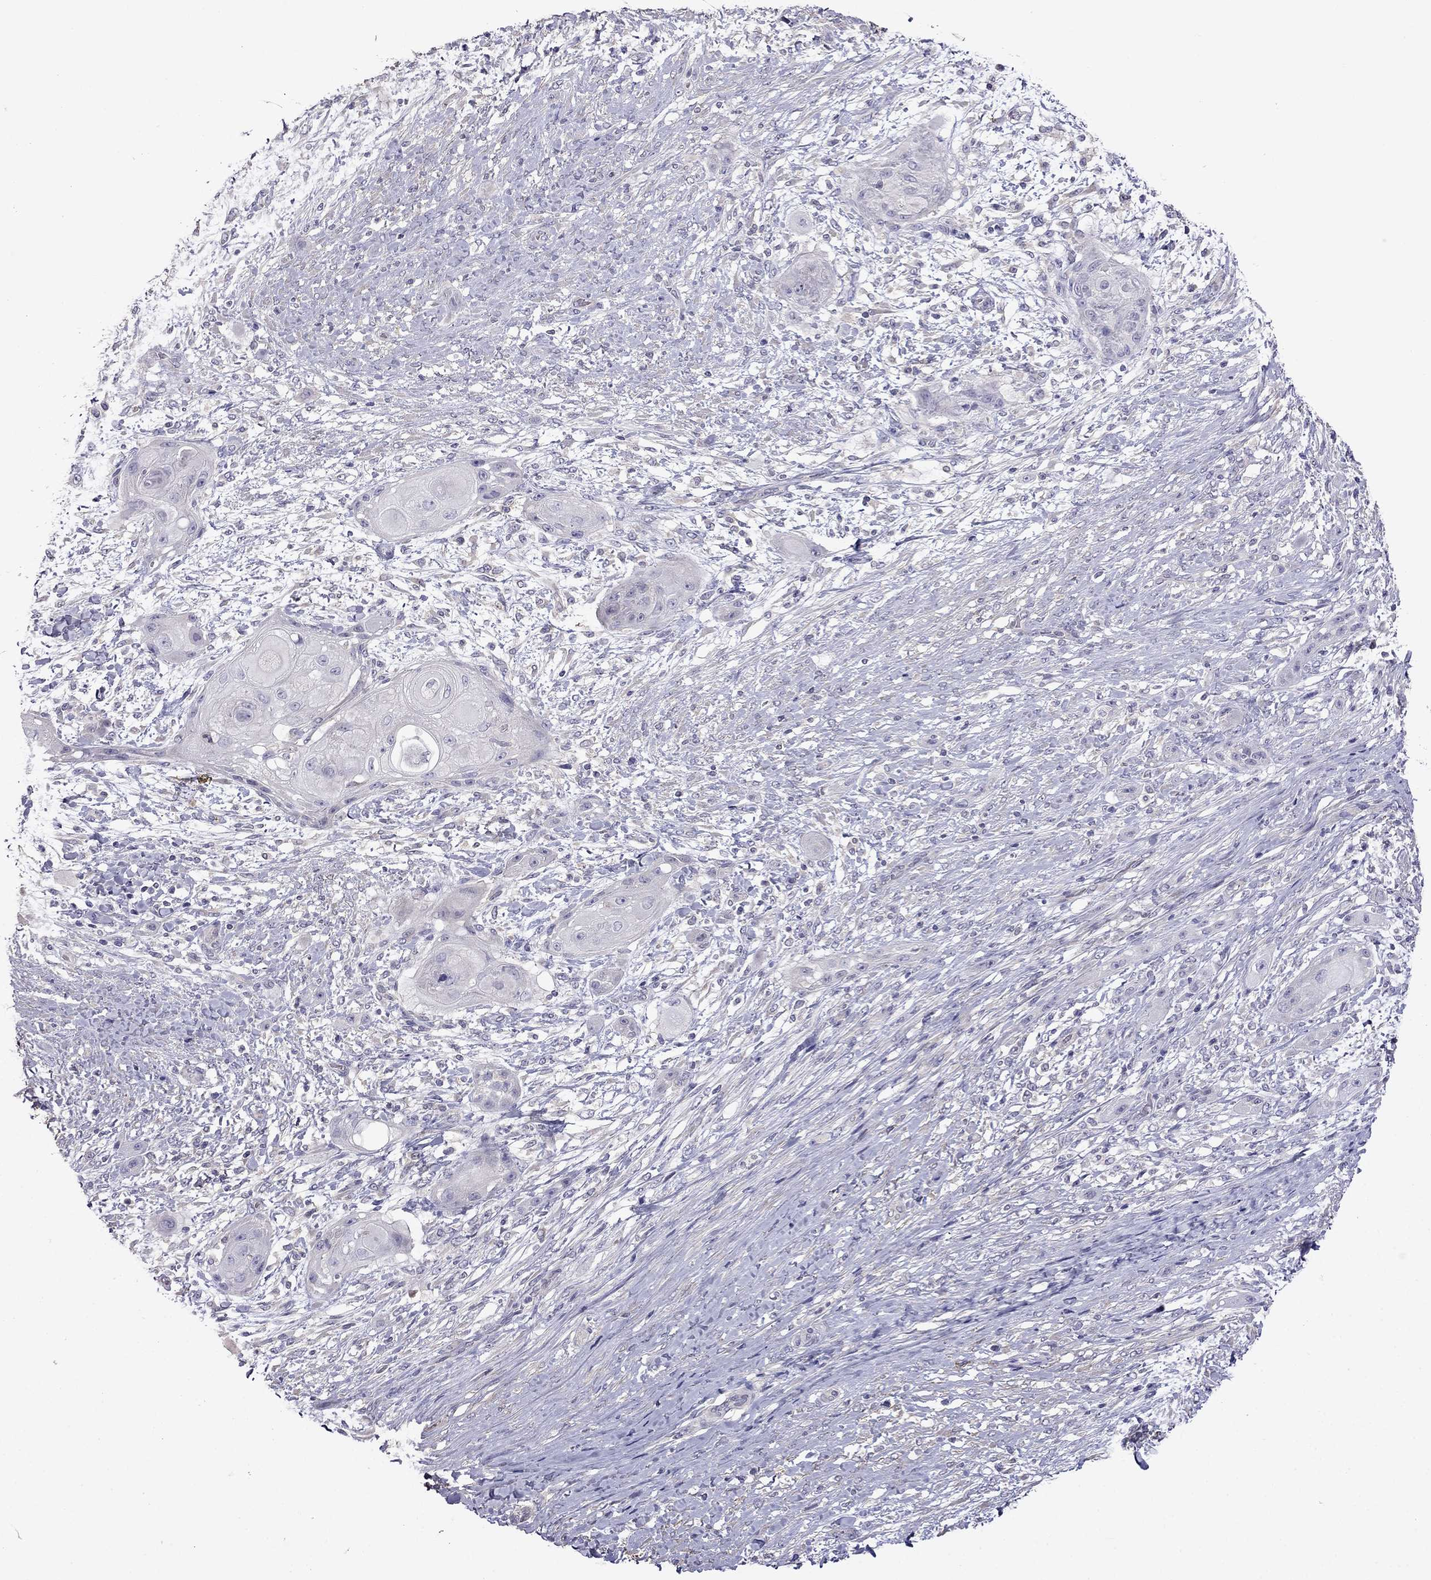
{"staining": {"intensity": "negative", "quantity": "none", "location": "none"}, "tissue": "skin cancer", "cell_type": "Tumor cells", "image_type": "cancer", "snomed": [{"axis": "morphology", "description": "Squamous cell carcinoma, NOS"}, {"axis": "topography", "description": "Skin"}], "caption": "DAB immunohistochemical staining of skin cancer (squamous cell carcinoma) reveals no significant positivity in tumor cells.", "gene": "SCNN1D", "patient": {"sex": "male", "age": 62}}